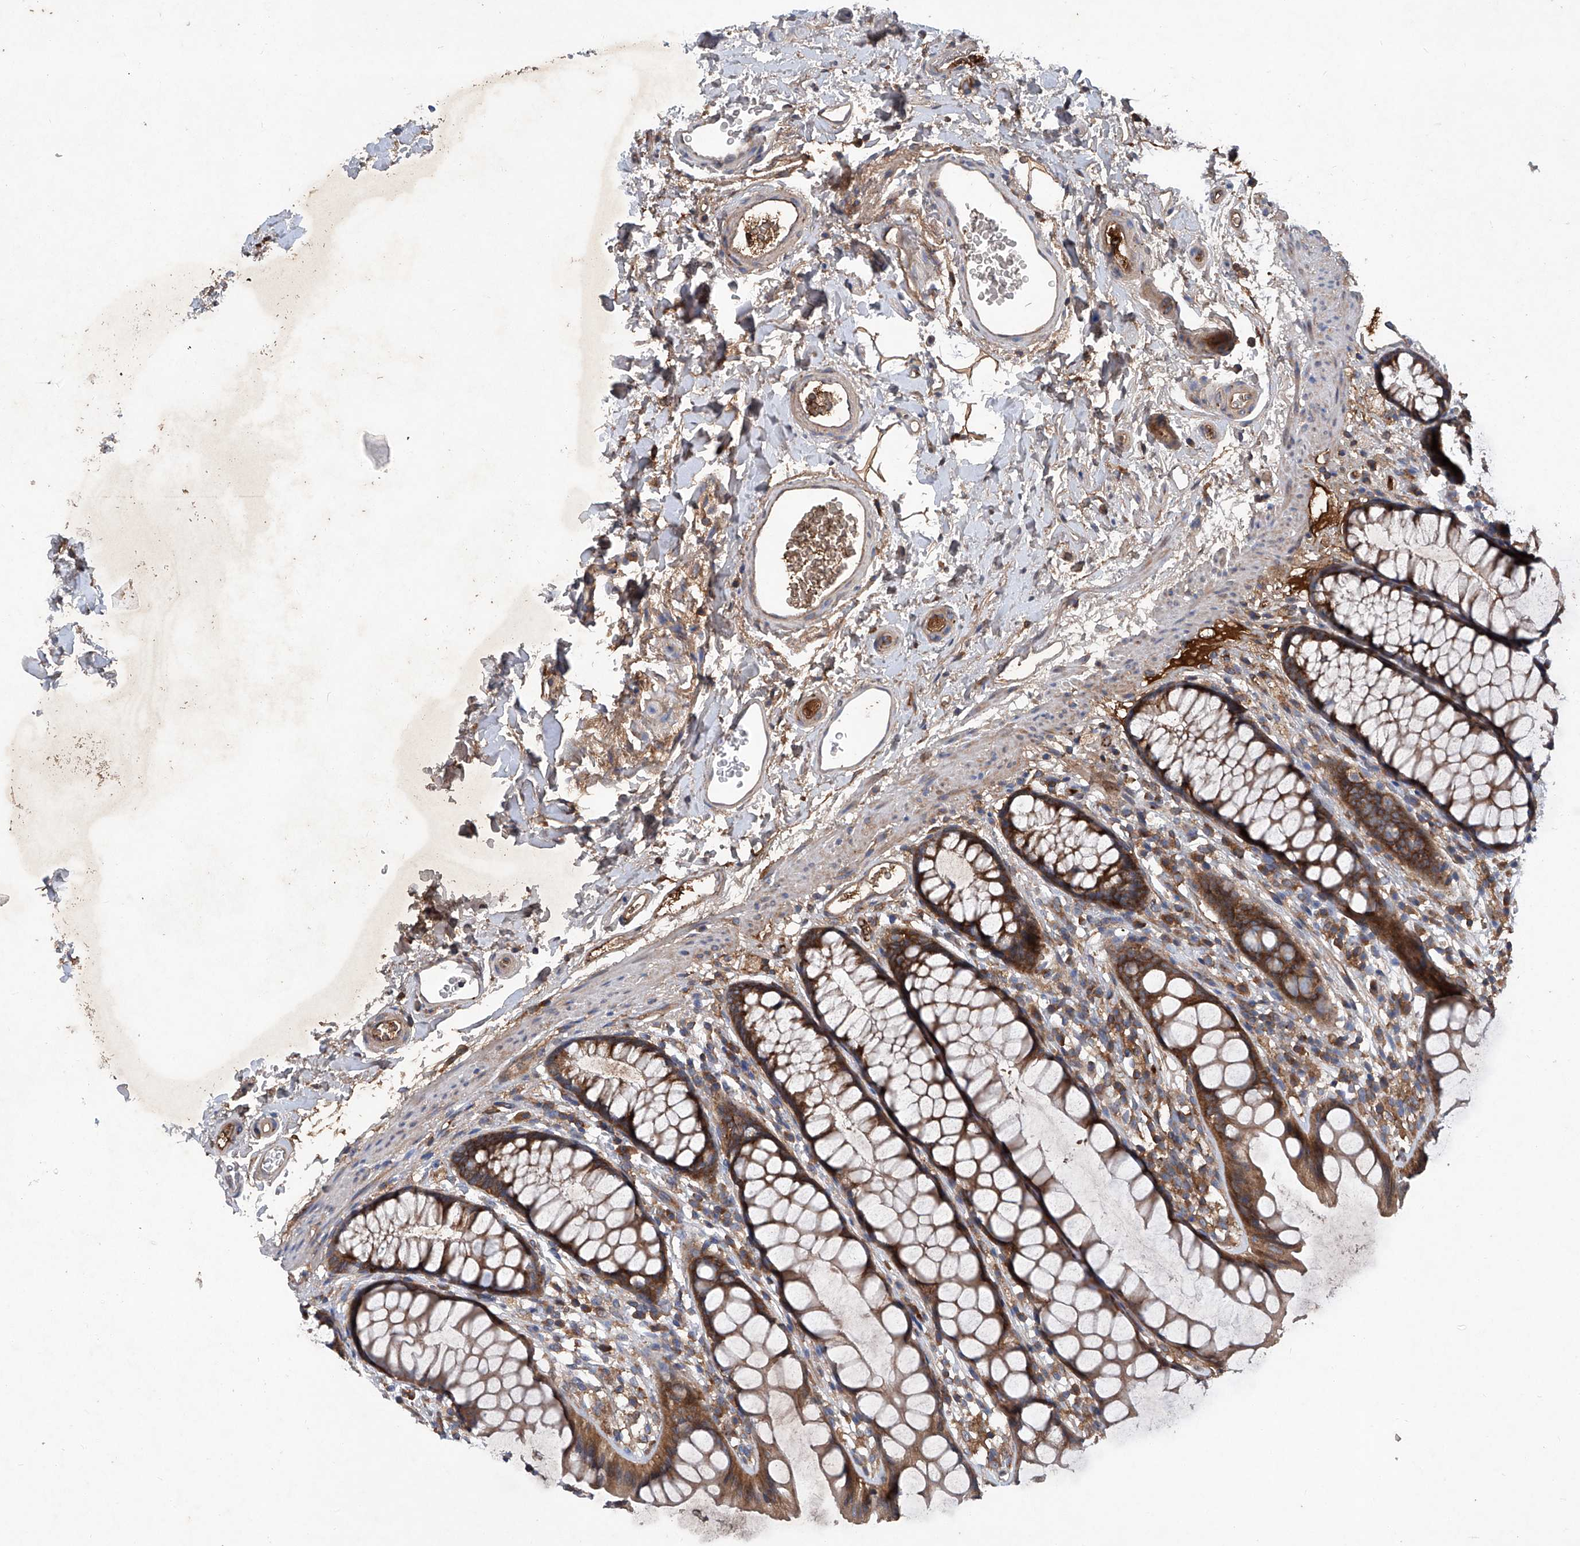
{"staining": {"intensity": "strong", "quantity": ">75%", "location": "cytoplasmic/membranous"}, "tissue": "rectum", "cell_type": "Glandular cells", "image_type": "normal", "snomed": [{"axis": "morphology", "description": "Normal tissue, NOS"}, {"axis": "topography", "description": "Rectum"}], "caption": "Normal rectum demonstrates strong cytoplasmic/membranous staining in approximately >75% of glandular cells (DAB IHC with brightfield microscopy, high magnification)..", "gene": "ASCC3", "patient": {"sex": "female", "age": 65}}